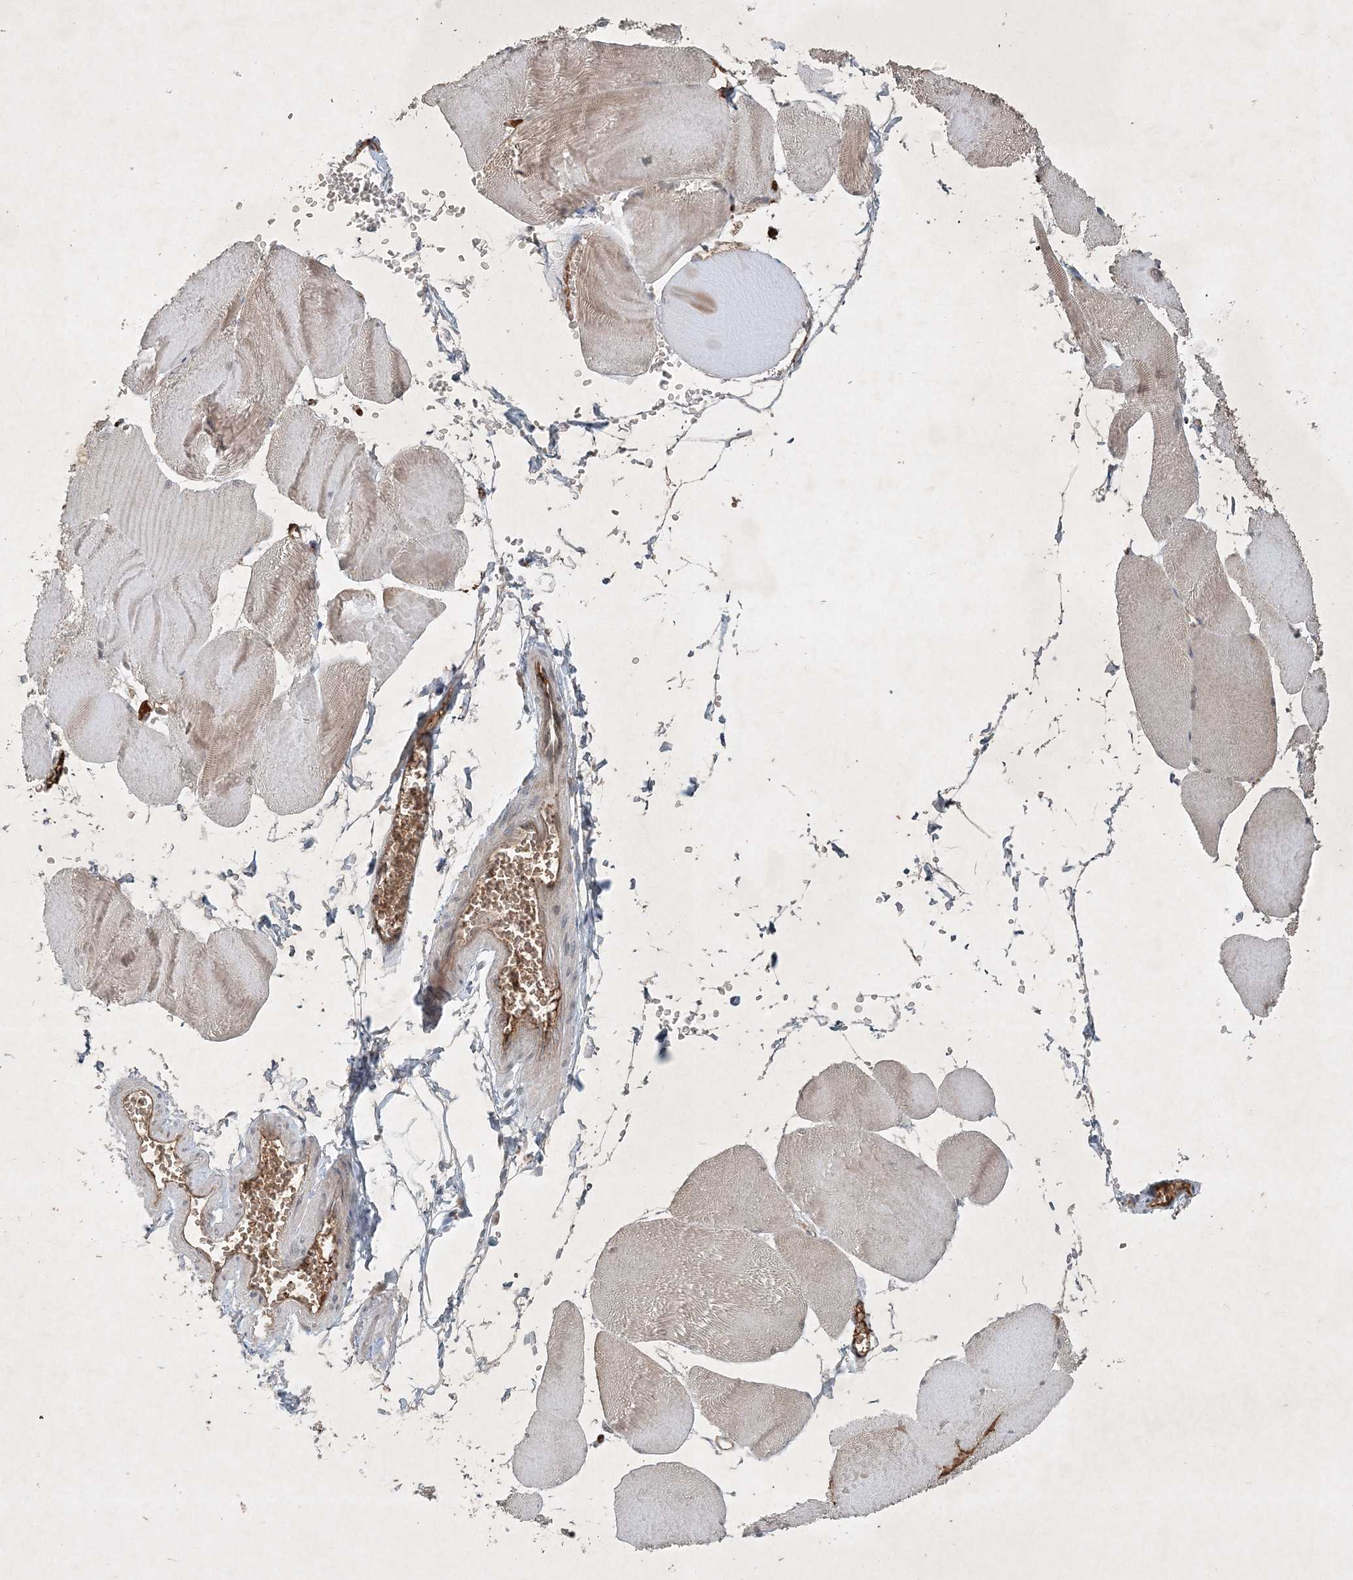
{"staining": {"intensity": "negative", "quantity": "none", "location": "none"}, "tissue": "skeletal muscle", "cell_type": "Myocytes", "image_type": "normal", "snomed": [{"axis": "morphology", "description": "Normal tissue, NOS"}, {"axis": "morphology", "description": "Basal cell carcinoma"}, {"axis": "topography", "description": "Skeletal muscle"}], "caption": "Immunohistochemical staining of normal human skeletal muscle reveals no significant staining in myocytes. (DAB immunohistochemistry, high magnification).", "gene": "TNFAIP6", "patient": {"sex": "female", "age": 64}}